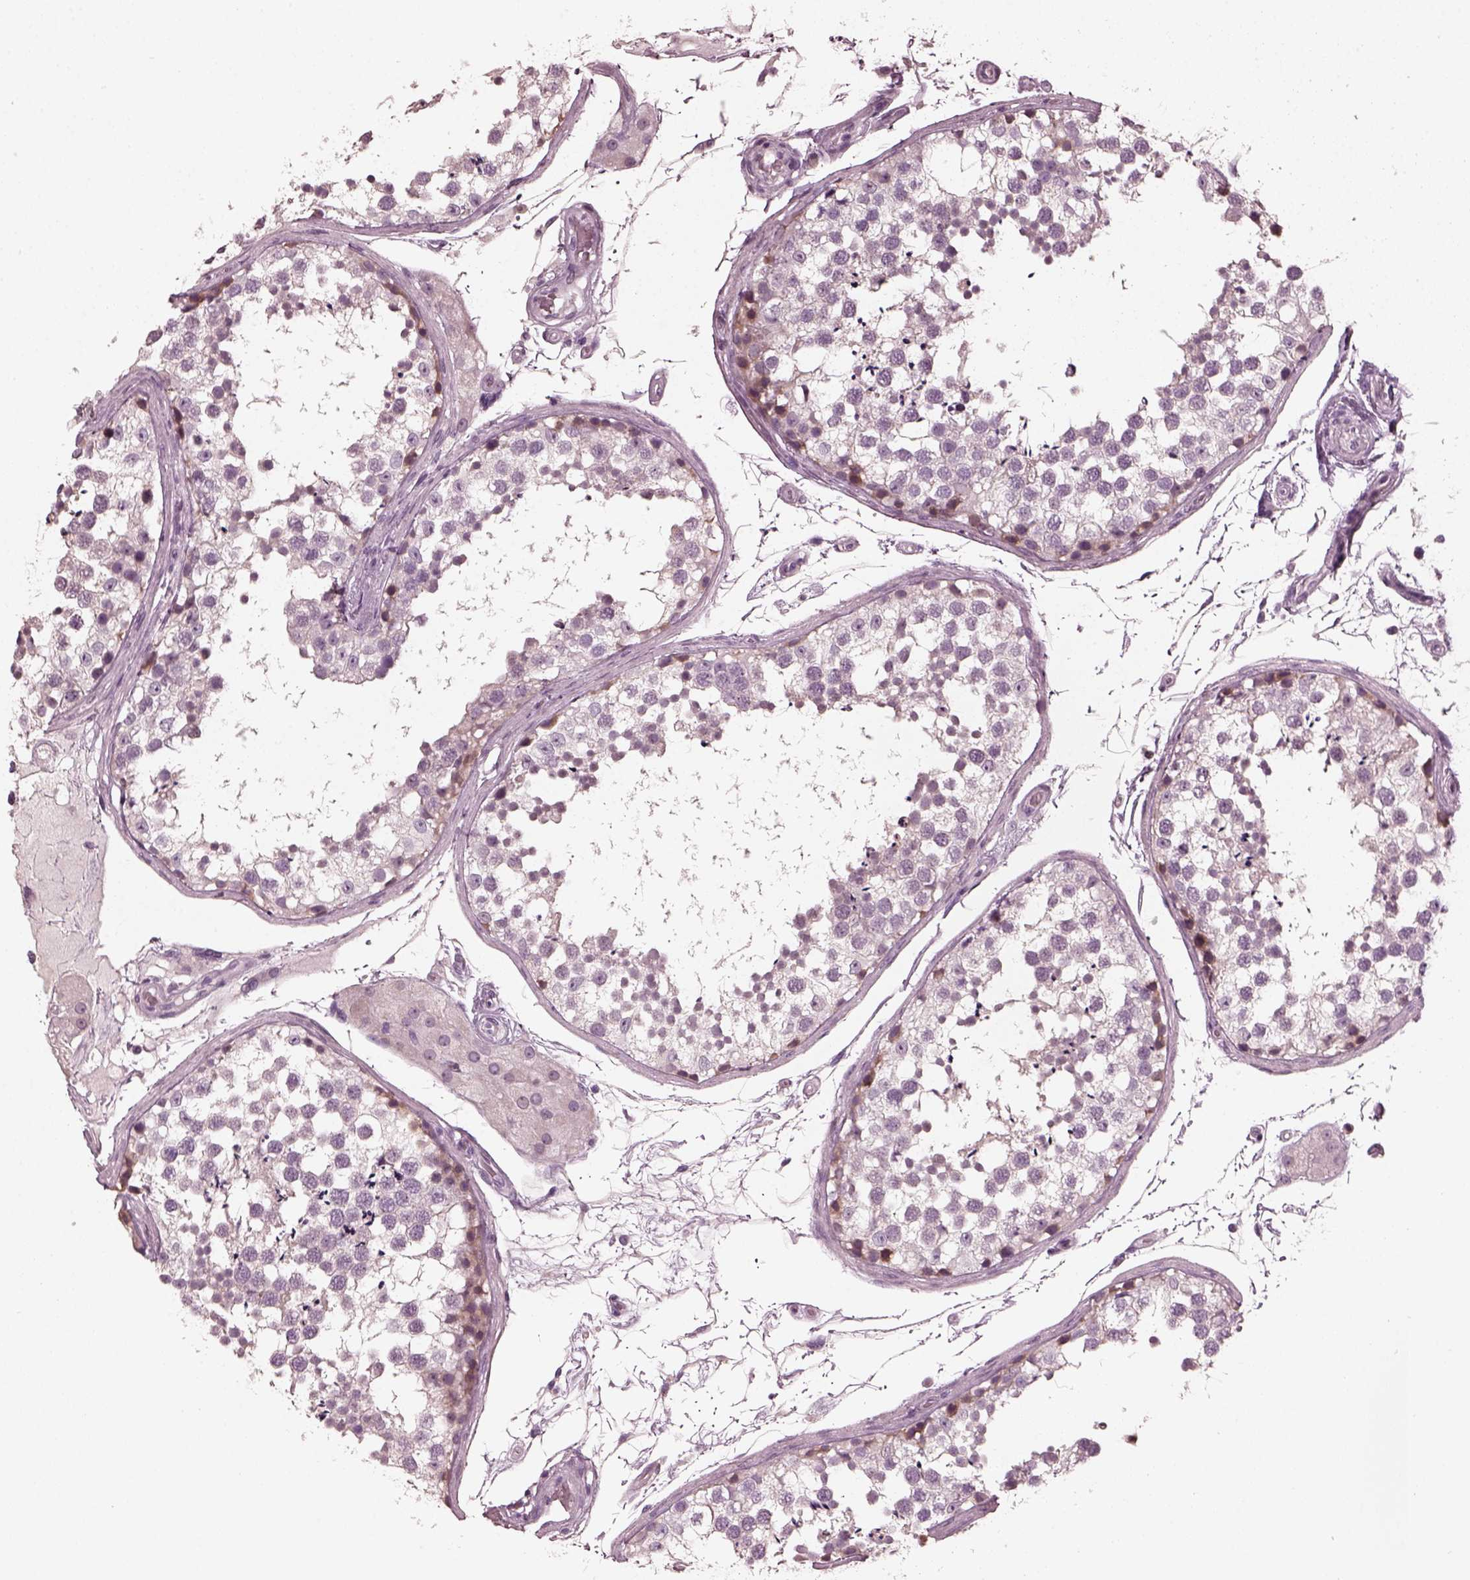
{"staining": {"intensity": "weak", "quantity": "<25%", "location": "cytoplasmic/membranous"}, "tissue": "testis", "cell_type": "Cells in seminiferous ducts", "image_type": "normal", "snomed": [{"axis": "morphology", "description": "Normal tissue, NOS"}, {"axis": "morphology", "description": "Seminoma, NOS"}, {"axis": "topography", "description": "Testis"}], "caption": "High power microscopy histopathology image of an immunohistochemistry (IHC) image of benign testis, revealing no significant staining in cells in seminiferous ducts.", "gene": "RCVRN", "patient": {"sex": "male", "age": 65}}